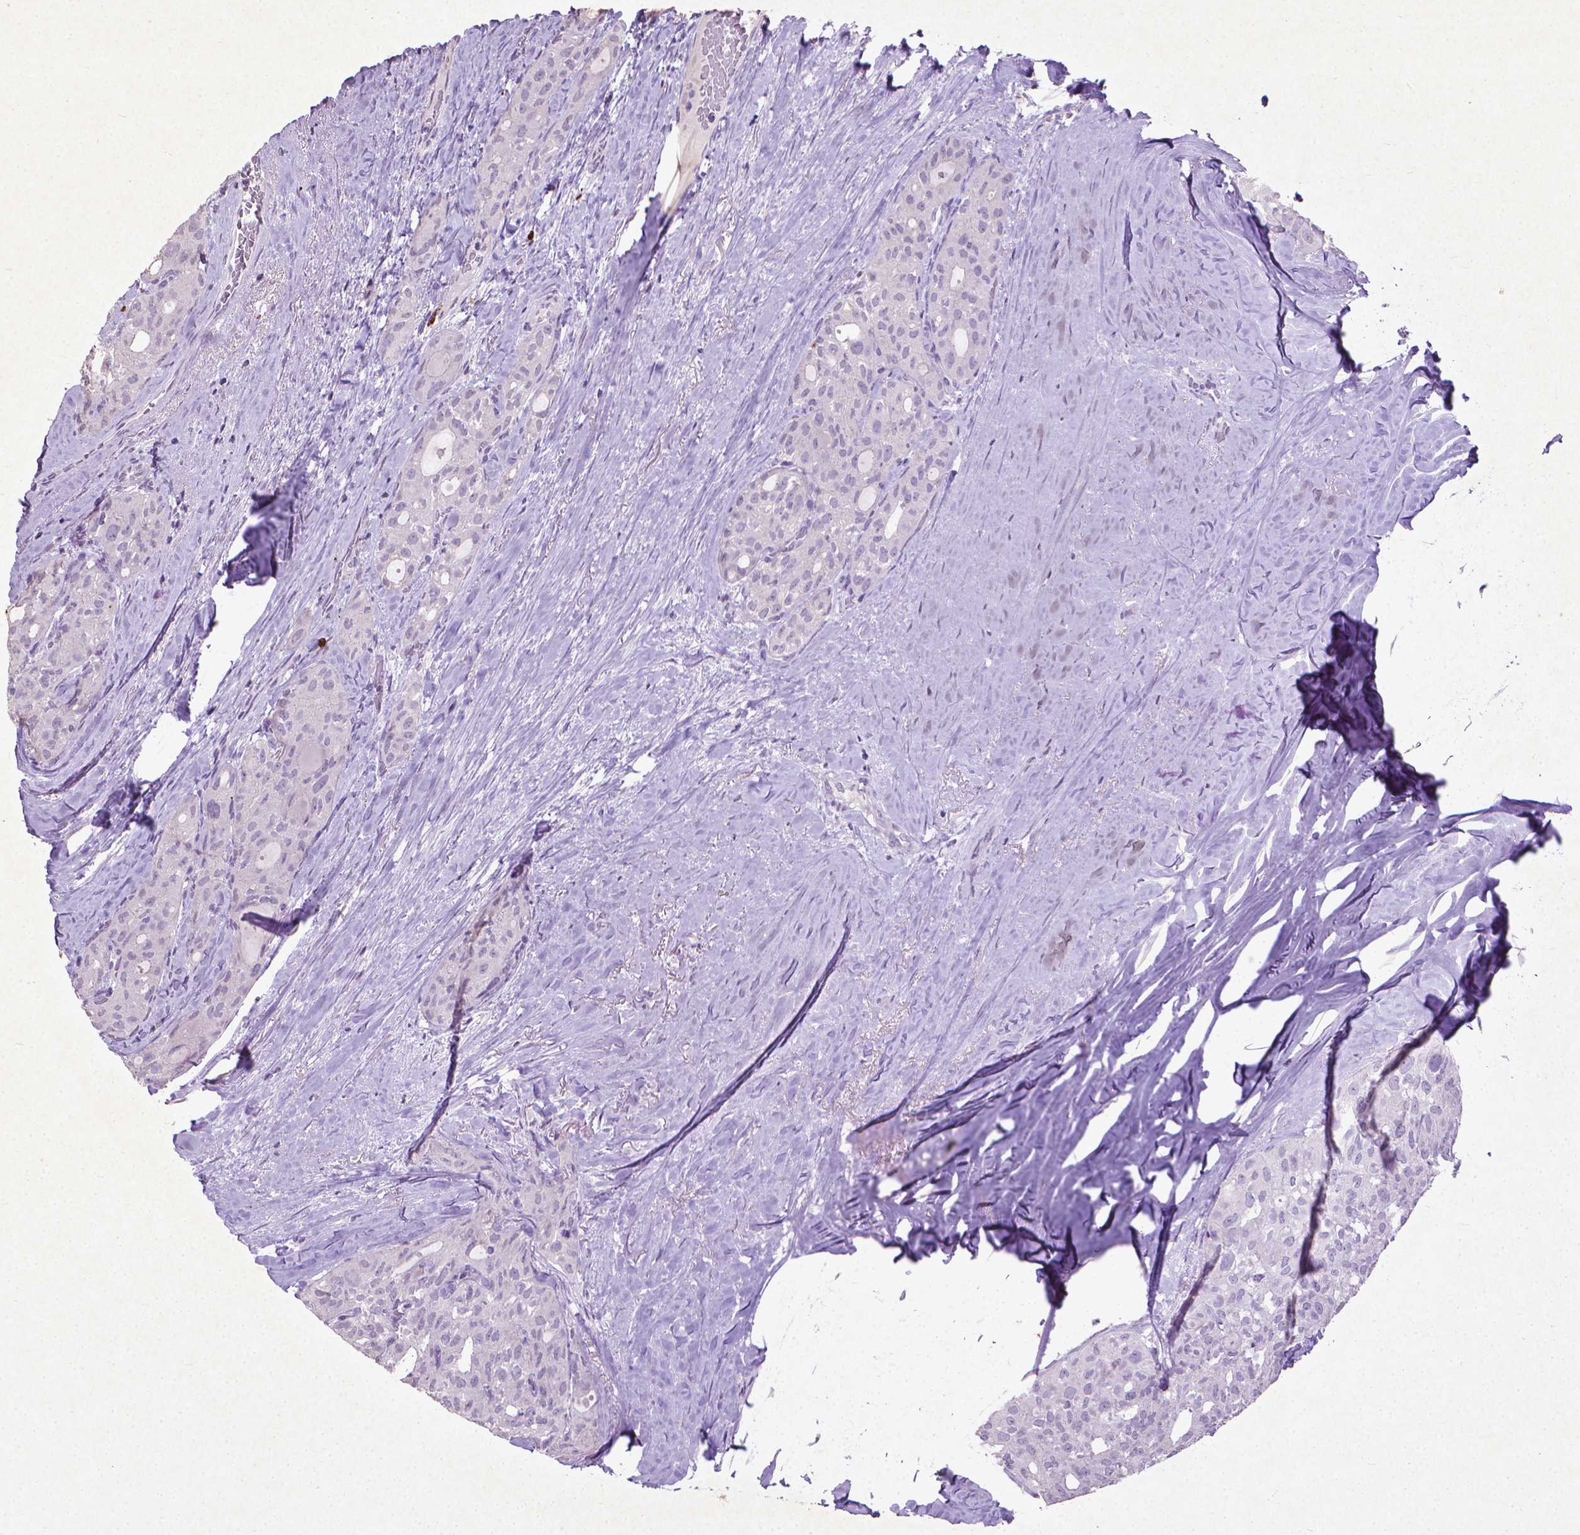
{"staining": {"intensity": "negative", "quantity": "none", "location": "none"}, "tissue": "thyroid cancer", "cell_type": "Tumor cells", "image_type": "cancer", "snomed": [{"axis": "morphology", "description": "Follicular adenoma carcinoma, NOS"}, {"axis": "topography", "description": "Thyroid gland"}], "caption": "Tumor cells show no significant expression in thyroid cancer. (DAB (3,3'-diaminobenzidine) immunohistochemistry visualized using brightfield microscopy, high magnification).", "gene": "KRT5", "patient": {"sex": "male", "age": 75}}